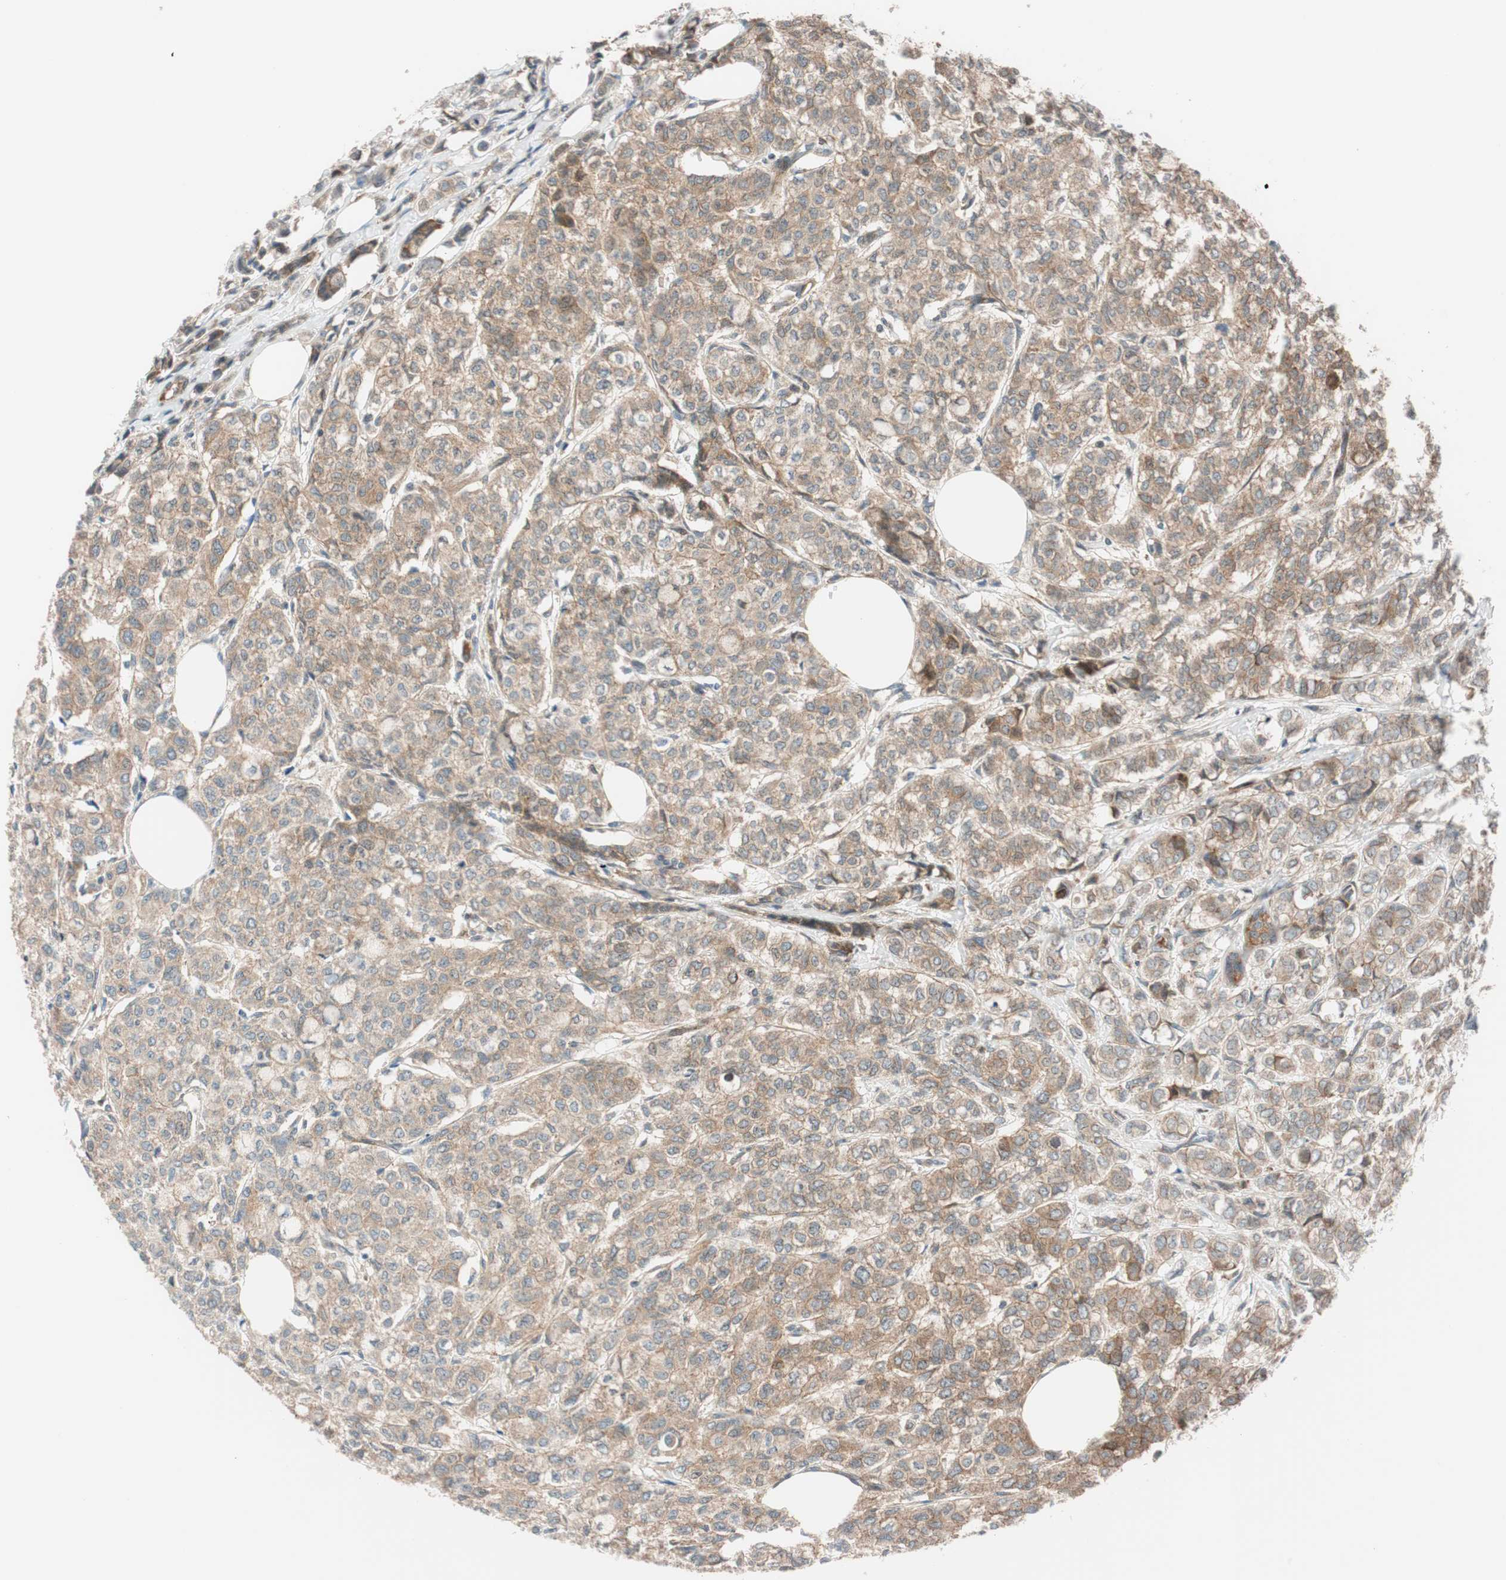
{"staining": {"intensity": "weak", "quantity": ">75%", "location": "cytoplasmic/membranous"}, "tissue": "breast cancer", "cell_type": "Tumor cells", "image_type": "cancer", "snomed": [{"axis": "morphology", "description": "Lobular carcinoma"}, {"axis": "topography", "description": "Breast"}], "caption": "Breast lobular carcinoma tissue exhibits weak cytoplasmic/membranous positivity in approximately >75% of tumor cells", "gene": "ABI1", "patient": {"sex": "female", "age": 60}}